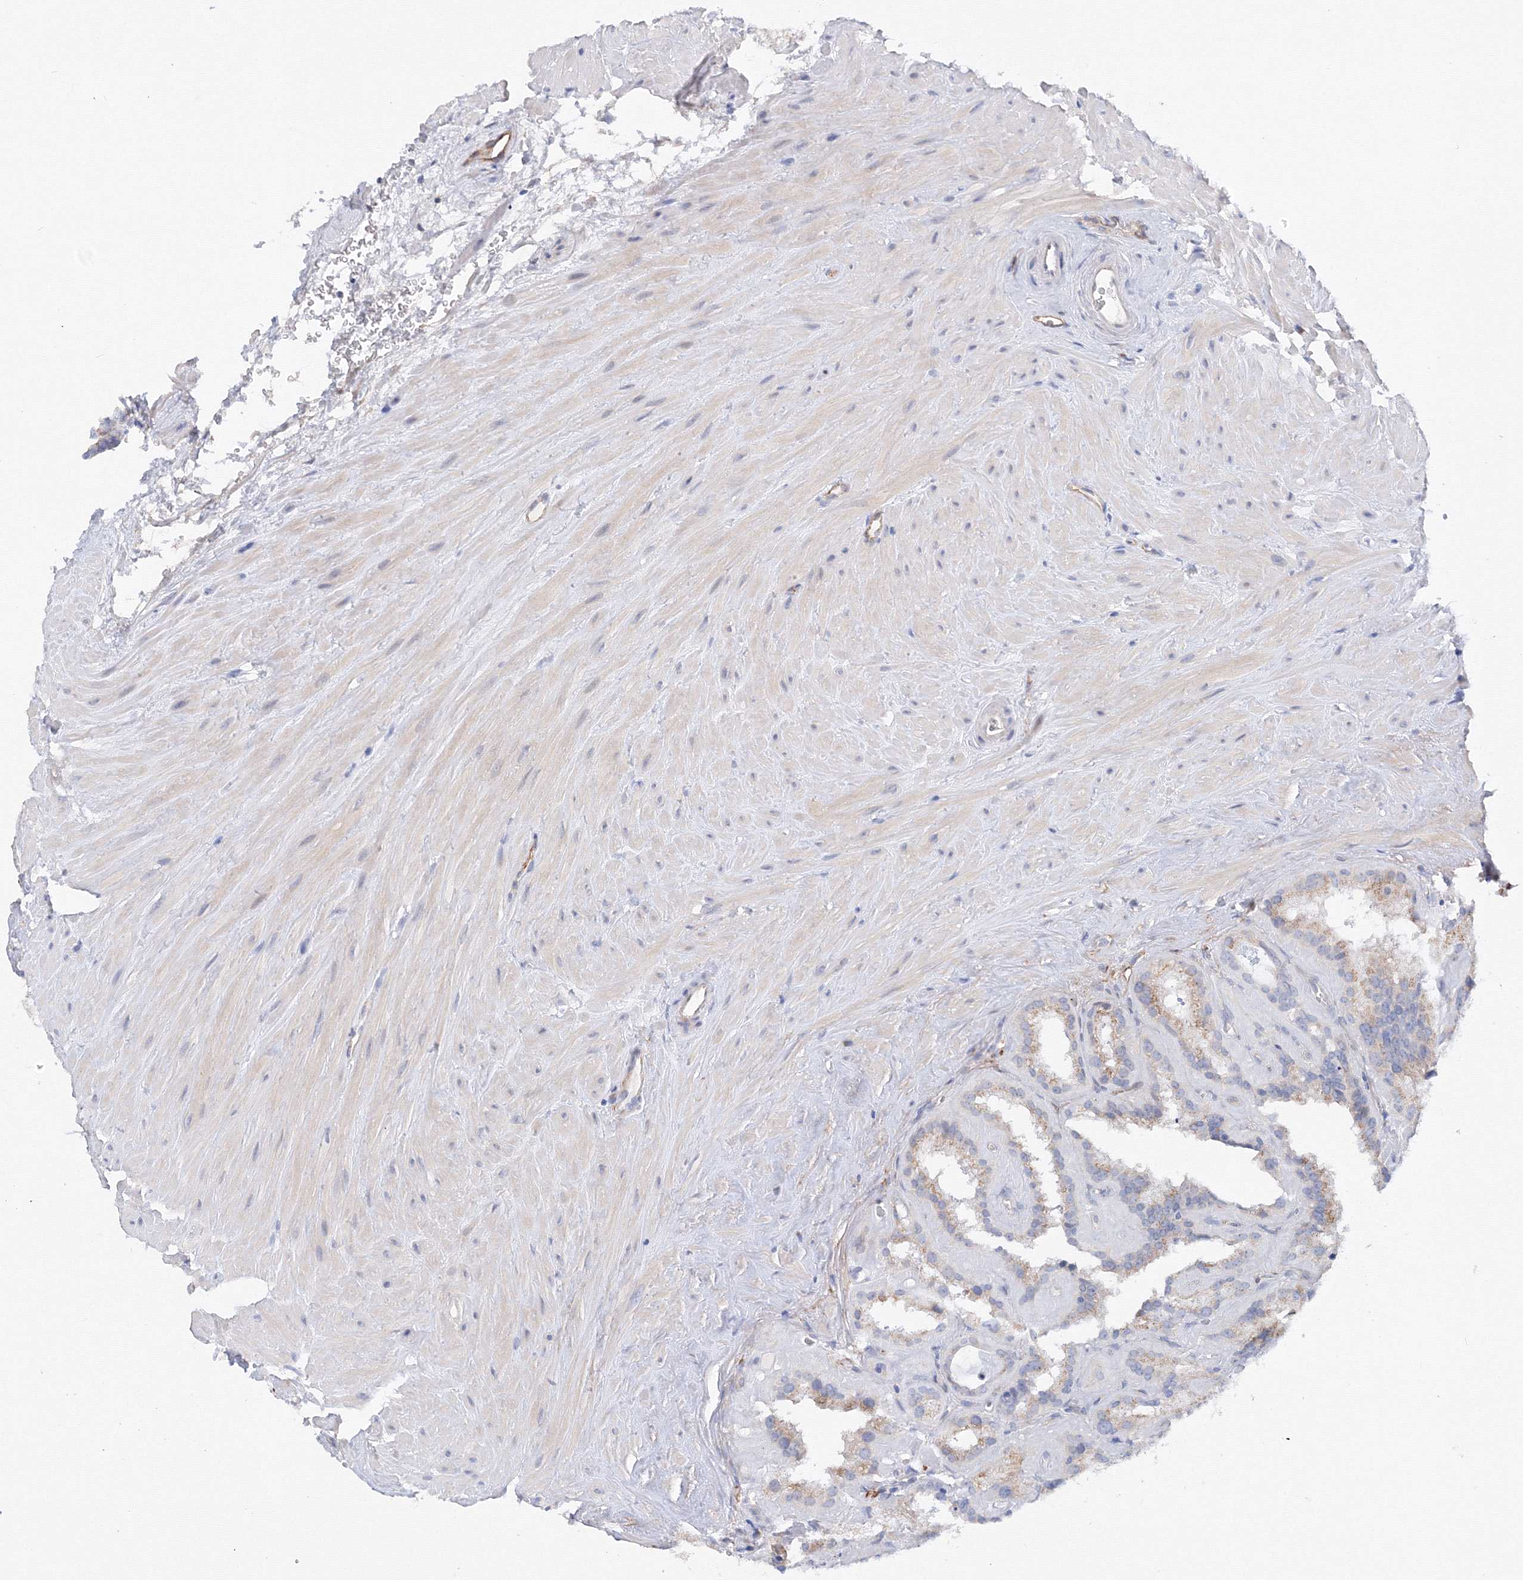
{"staining": {"intensity": "moderate", "quantity": "<25%", "location": "cytoplasmic/membranous"}, "tissue": "seminal vesicle", "cell_type": "Glandular cells", "image_type": "normal", "snomed": [{"axis": "morphology", "description": "Normal tissue, NOS"}, {"axis": "topography", "description": "Prostate"}, {"axis": "topography", "description": "Seminal veicle"}], "caption": "Immunohistochemistry (IHC) histopathology image of unremarkable seminal vesicle: seminal vesicle stained using immunohistochemistry (IHC) shows low levels of moderate protein expression localized specifically in the cytoplasmic/membranous of glandular cells, appearing as a cytoplasmic/membranous brown color.", "gene": "TAMM41", "patient": {"sex": "male", "age": 59}}